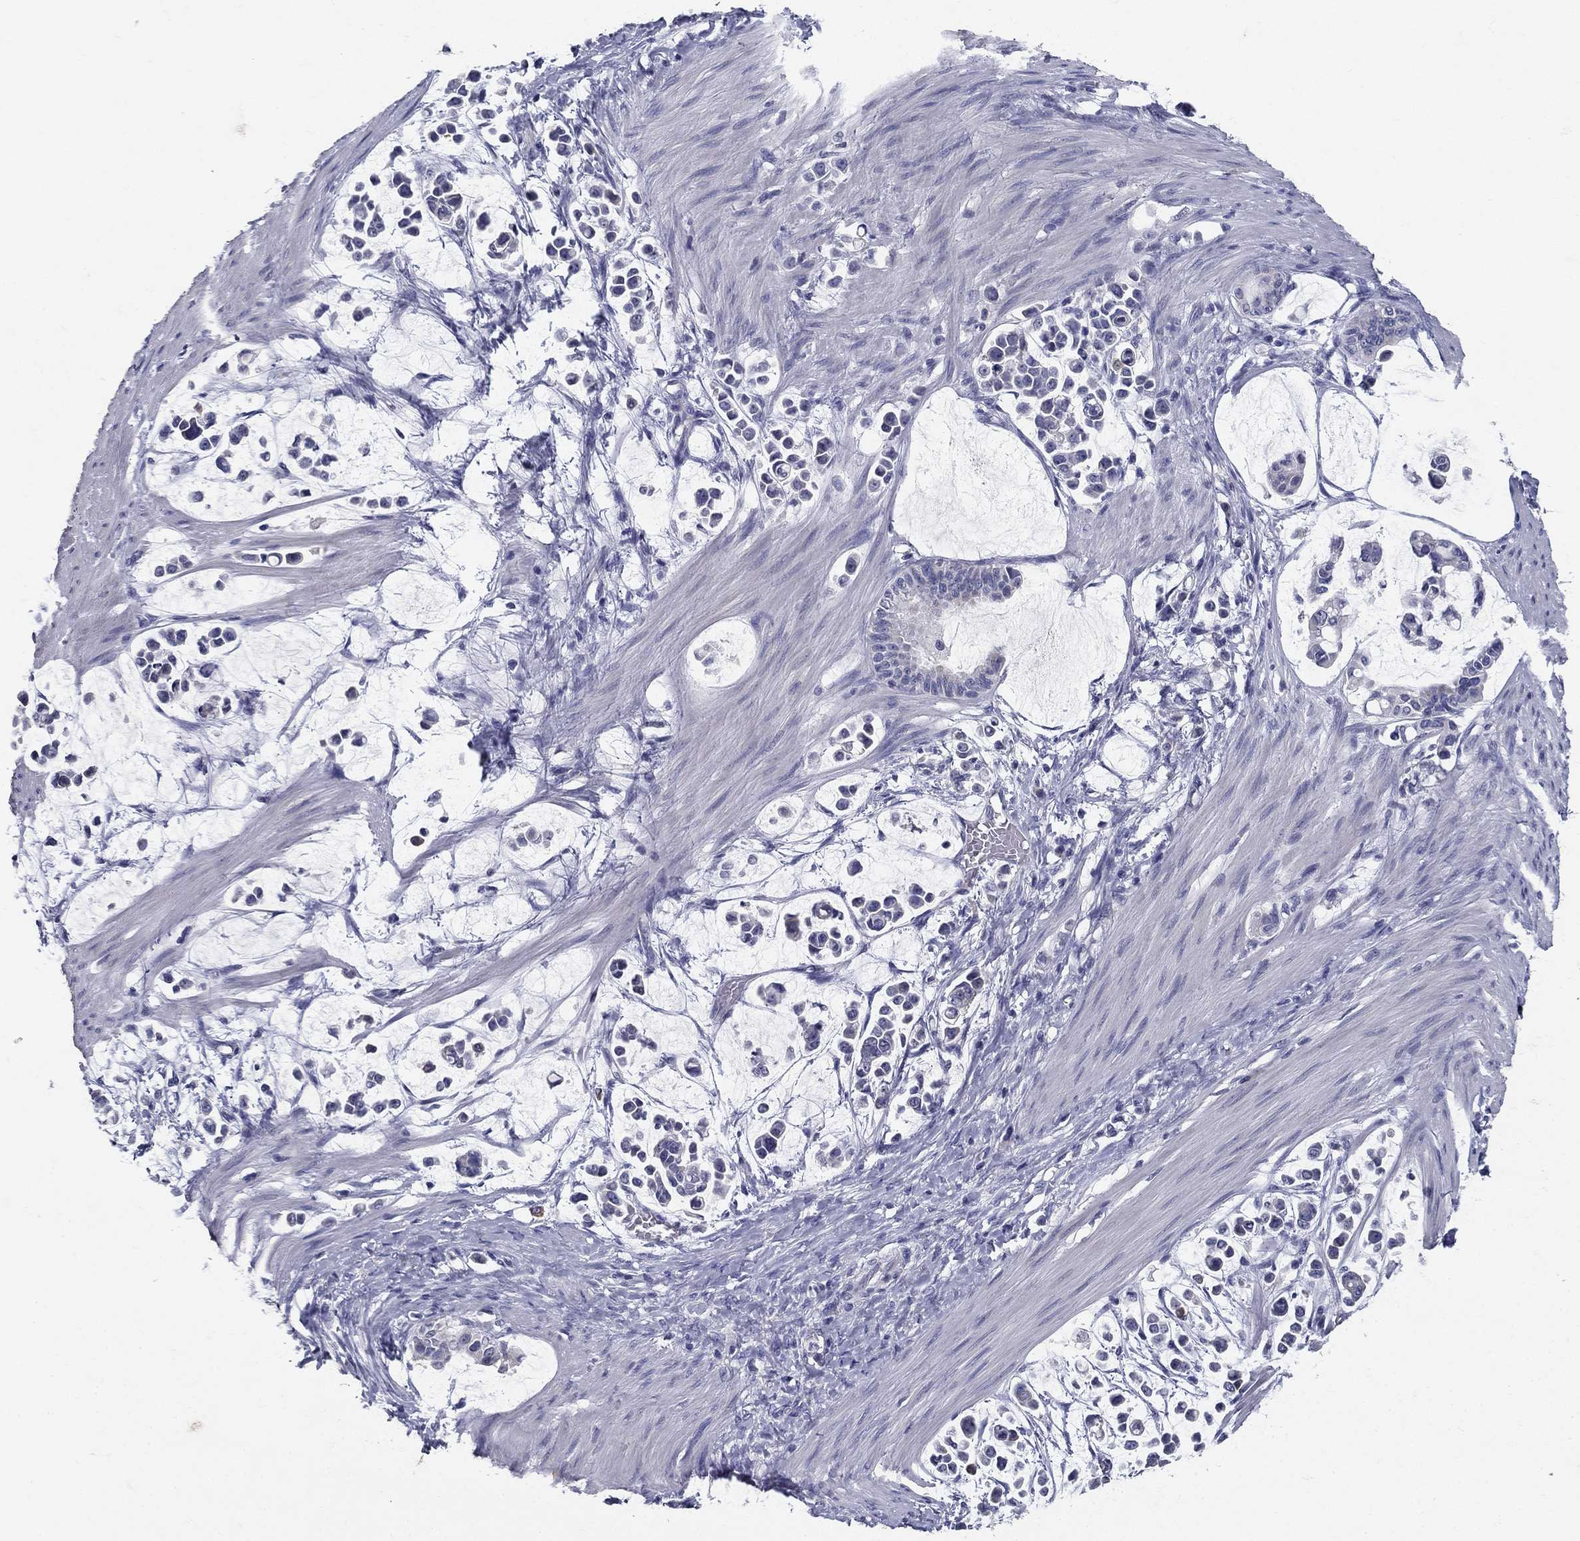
{"staining": {"intensity": "negative", "quantity": "none", "location": "none"}, "tissue": "stomach cancer", "cell_type": "Tumor cells", "image_type": "cancer", "snomed": [{"axis": "morphology", "description": "Adenocarcinoma, NOS"}, {"axis": "topography", "description": "Stomach"}], "caption": "High magnification brightfield microscopy of adenocarcinoma (stomach) stained with DAB (3,3'-diaminobenzidine) (brown) and counterstained with hematoxylin (blue): tumor cells show no significant staining. (Brightfield microscopy of DAB immunohistochemistry (IHC) at high magnification).", "gene": "POMC", "patient": {"sex": "male", "age": 82}}